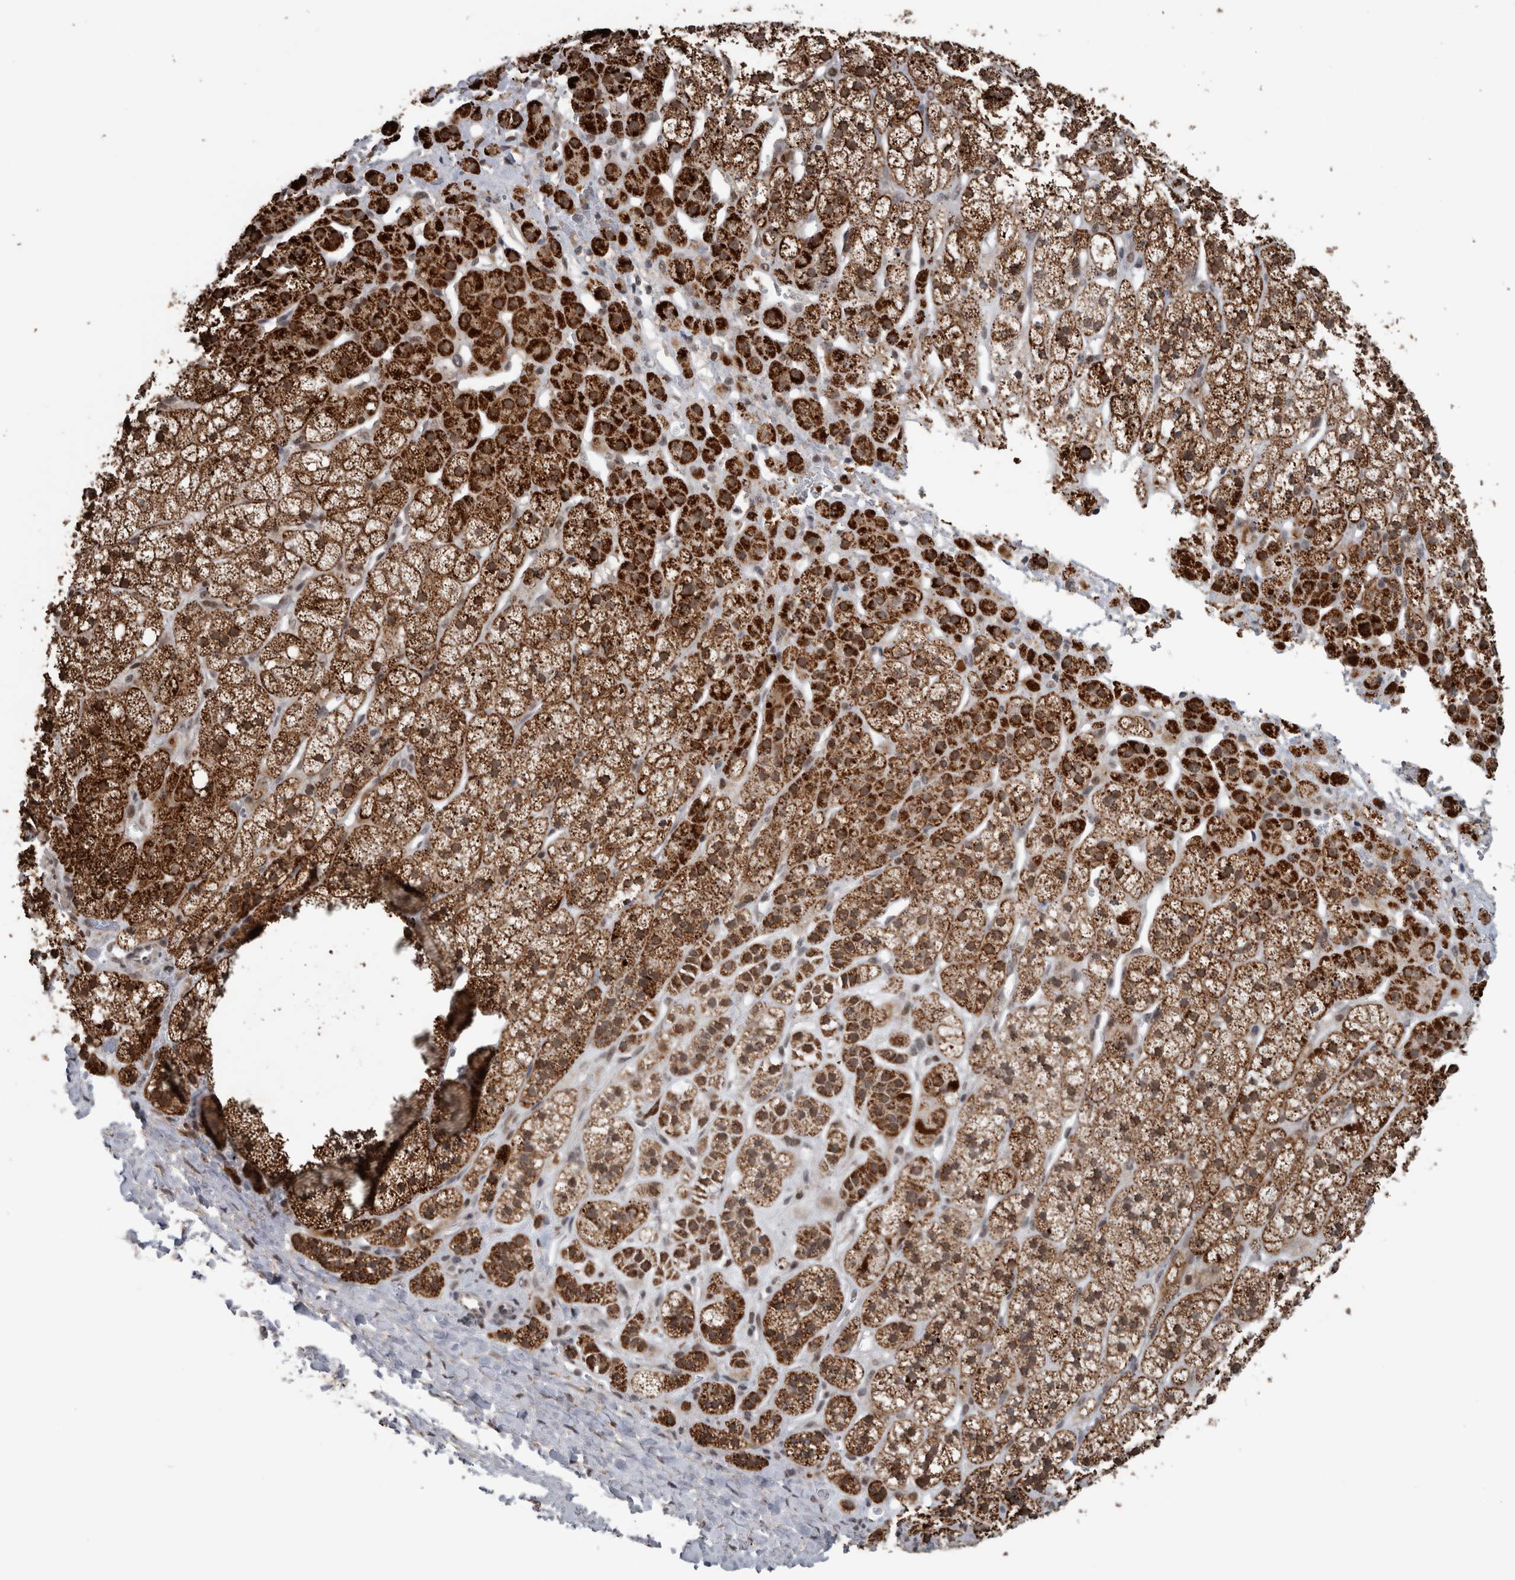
{"staining": {"intensity": "strong", "quantity": ">75%", "location": "cytoplasmic/membranous"}, "tissue": "adrenal gland", "cell_type": "Glandular cells", "image_type": "normal", "snomed": [{"axis": "morphology", "description": "Normal tissue, NOS"}, {"axis": "topography", "description": "Adrenal gland"}], "caption": "Immunohistochemistry (DAB) staining of normal adrenal gland reveals strong cytoplasmic/membranous protein positivity in about >75% of glandular cells. (DAB IHC, brown staining for protein, blue staining for nuclei).", "gene": "OR2K2", "patient": {"sex": "male", "age": 56}}